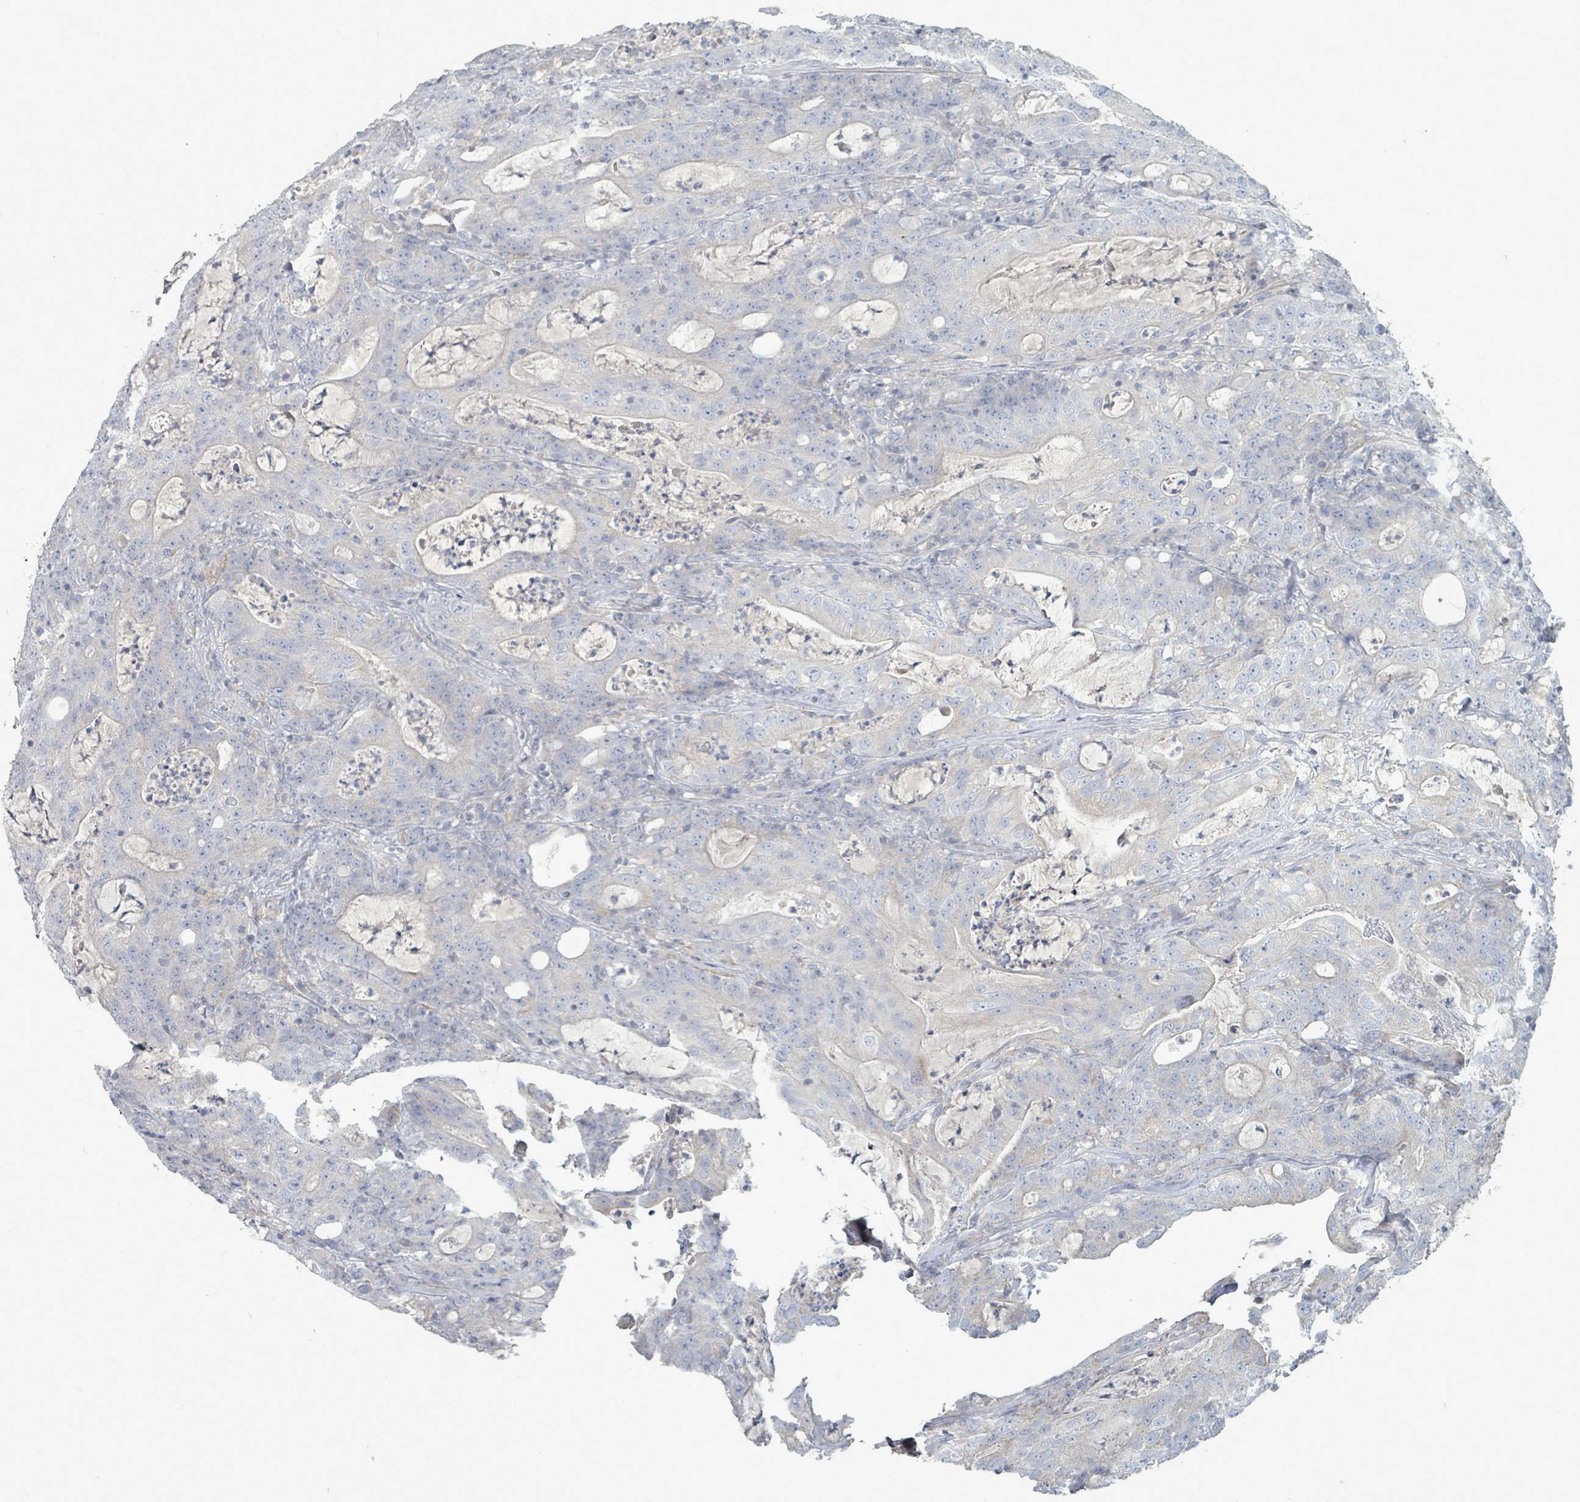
{"staining": {"intensity": "negative", "quantity": "none", "location": "none"}, "tissue": "colorectal cancer", "cell_type": "Tumor cells", "image_type": "cancer", "snomed": [{"axis": "morphology", "description": "Adenocarcinoma, NOS"}, {"axis": "topography", "description": "Colon"}], "caption": "This is a photomicrograph of immunohistochemistry staining of colorectal cancer, which shows no expression in tumor cells.", "gene": "ARGFX", "patient": {"sex": "male", "age": 83}}